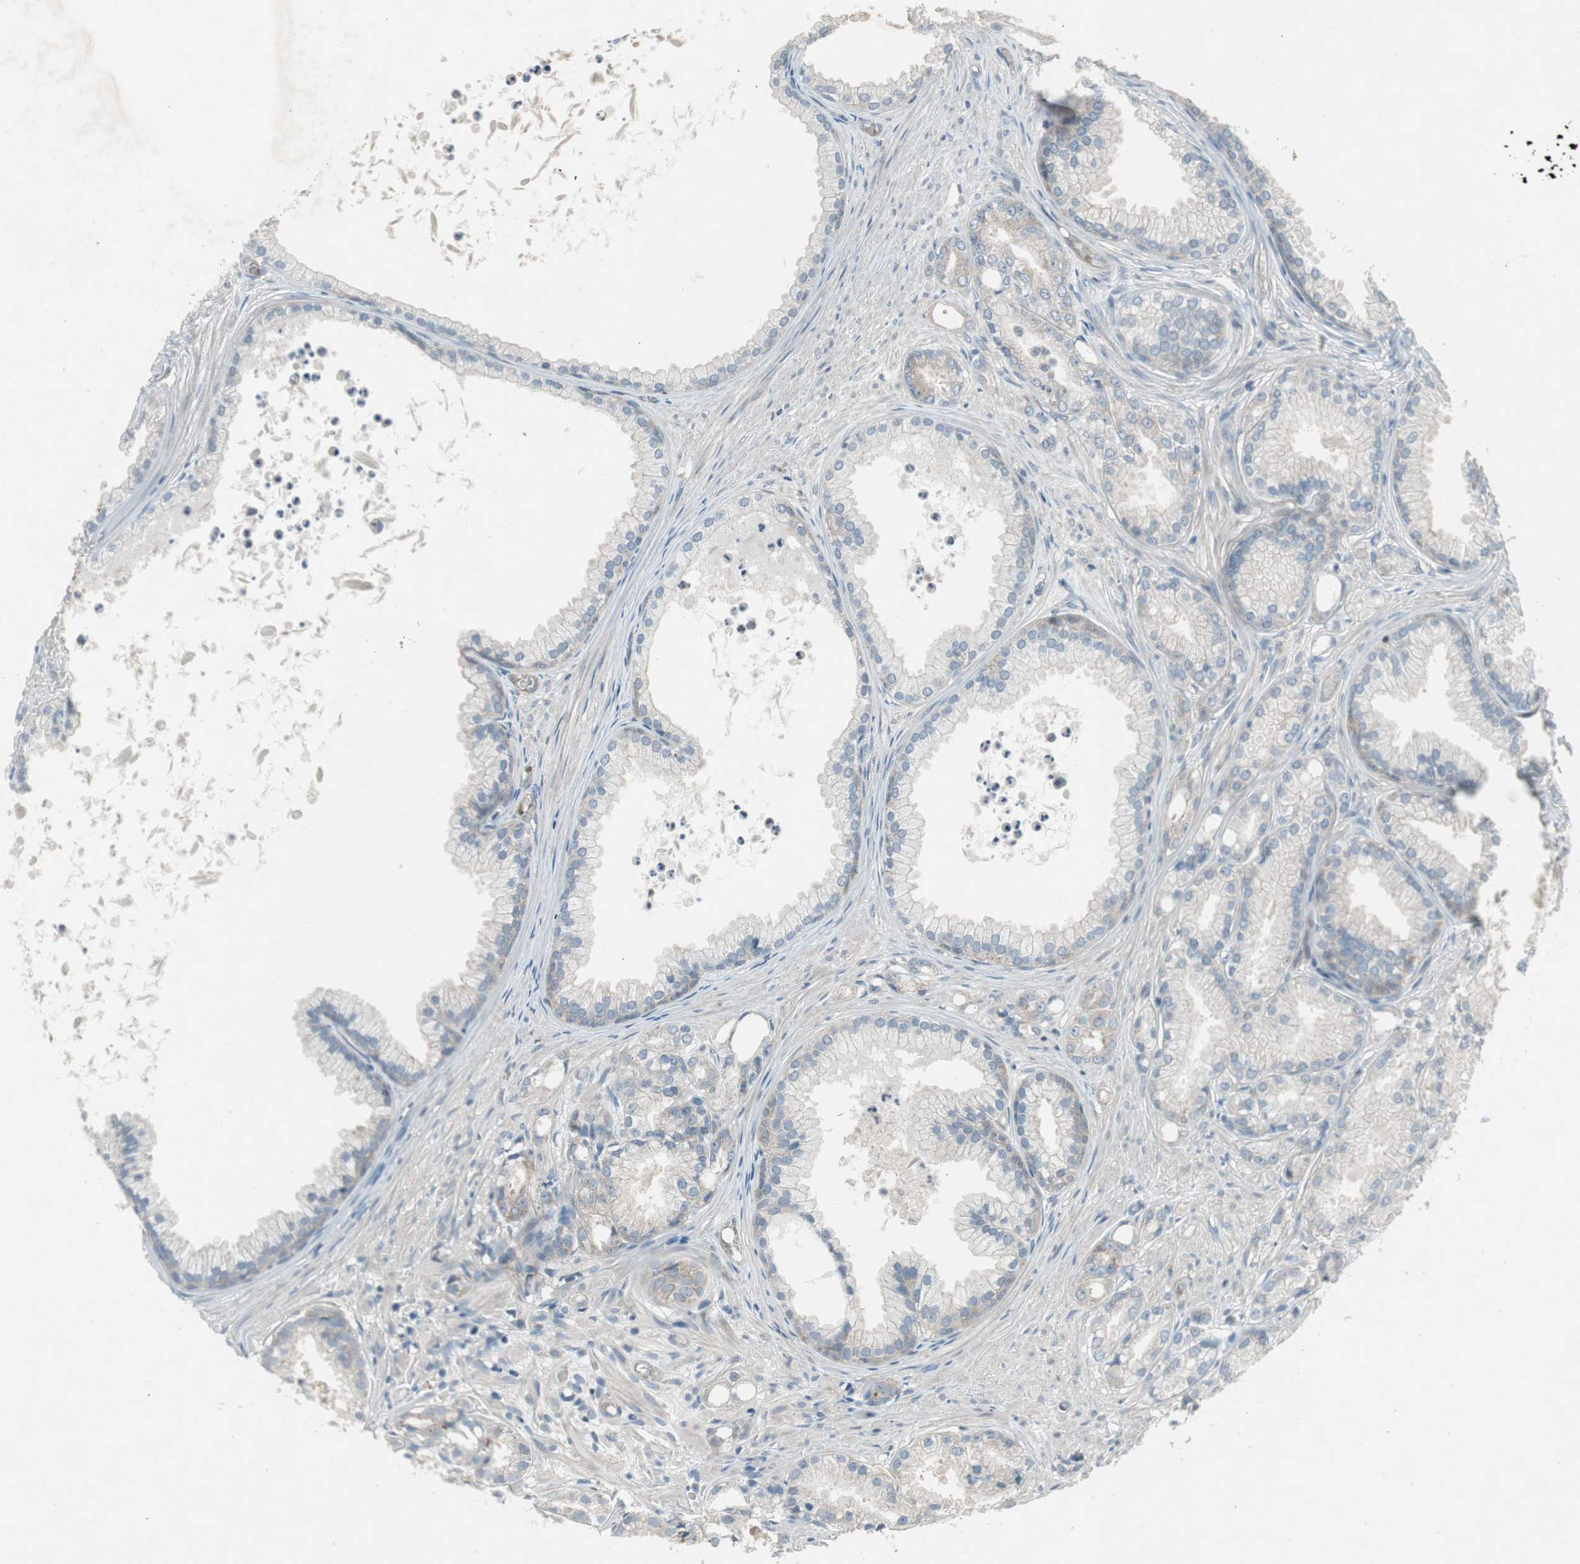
{"staining": {"intensity": "weak", "quantity": "<25%", "location": "cytoplasmic/membranous"}, "tissue": "prostate cancer", "cell_type": "Tumor cells", "image_type": "cancer", "snomed": [{"axis": "morphology", "description": "Adenocarcinoma, Low grade"}, {"axis": "topography", "description": "Prostate"}], "caption": "Immunohistochemistry (IHC) micrograph of neoplastic tissue: prostate adenocarcinoma (low-grade) stained with DAB (3,3'-diaminobenzidine) demonstrates no significant protein positivity in tumor cells.", "gene": "PANK2", "patient": {"sex": "male", "age": 72}}